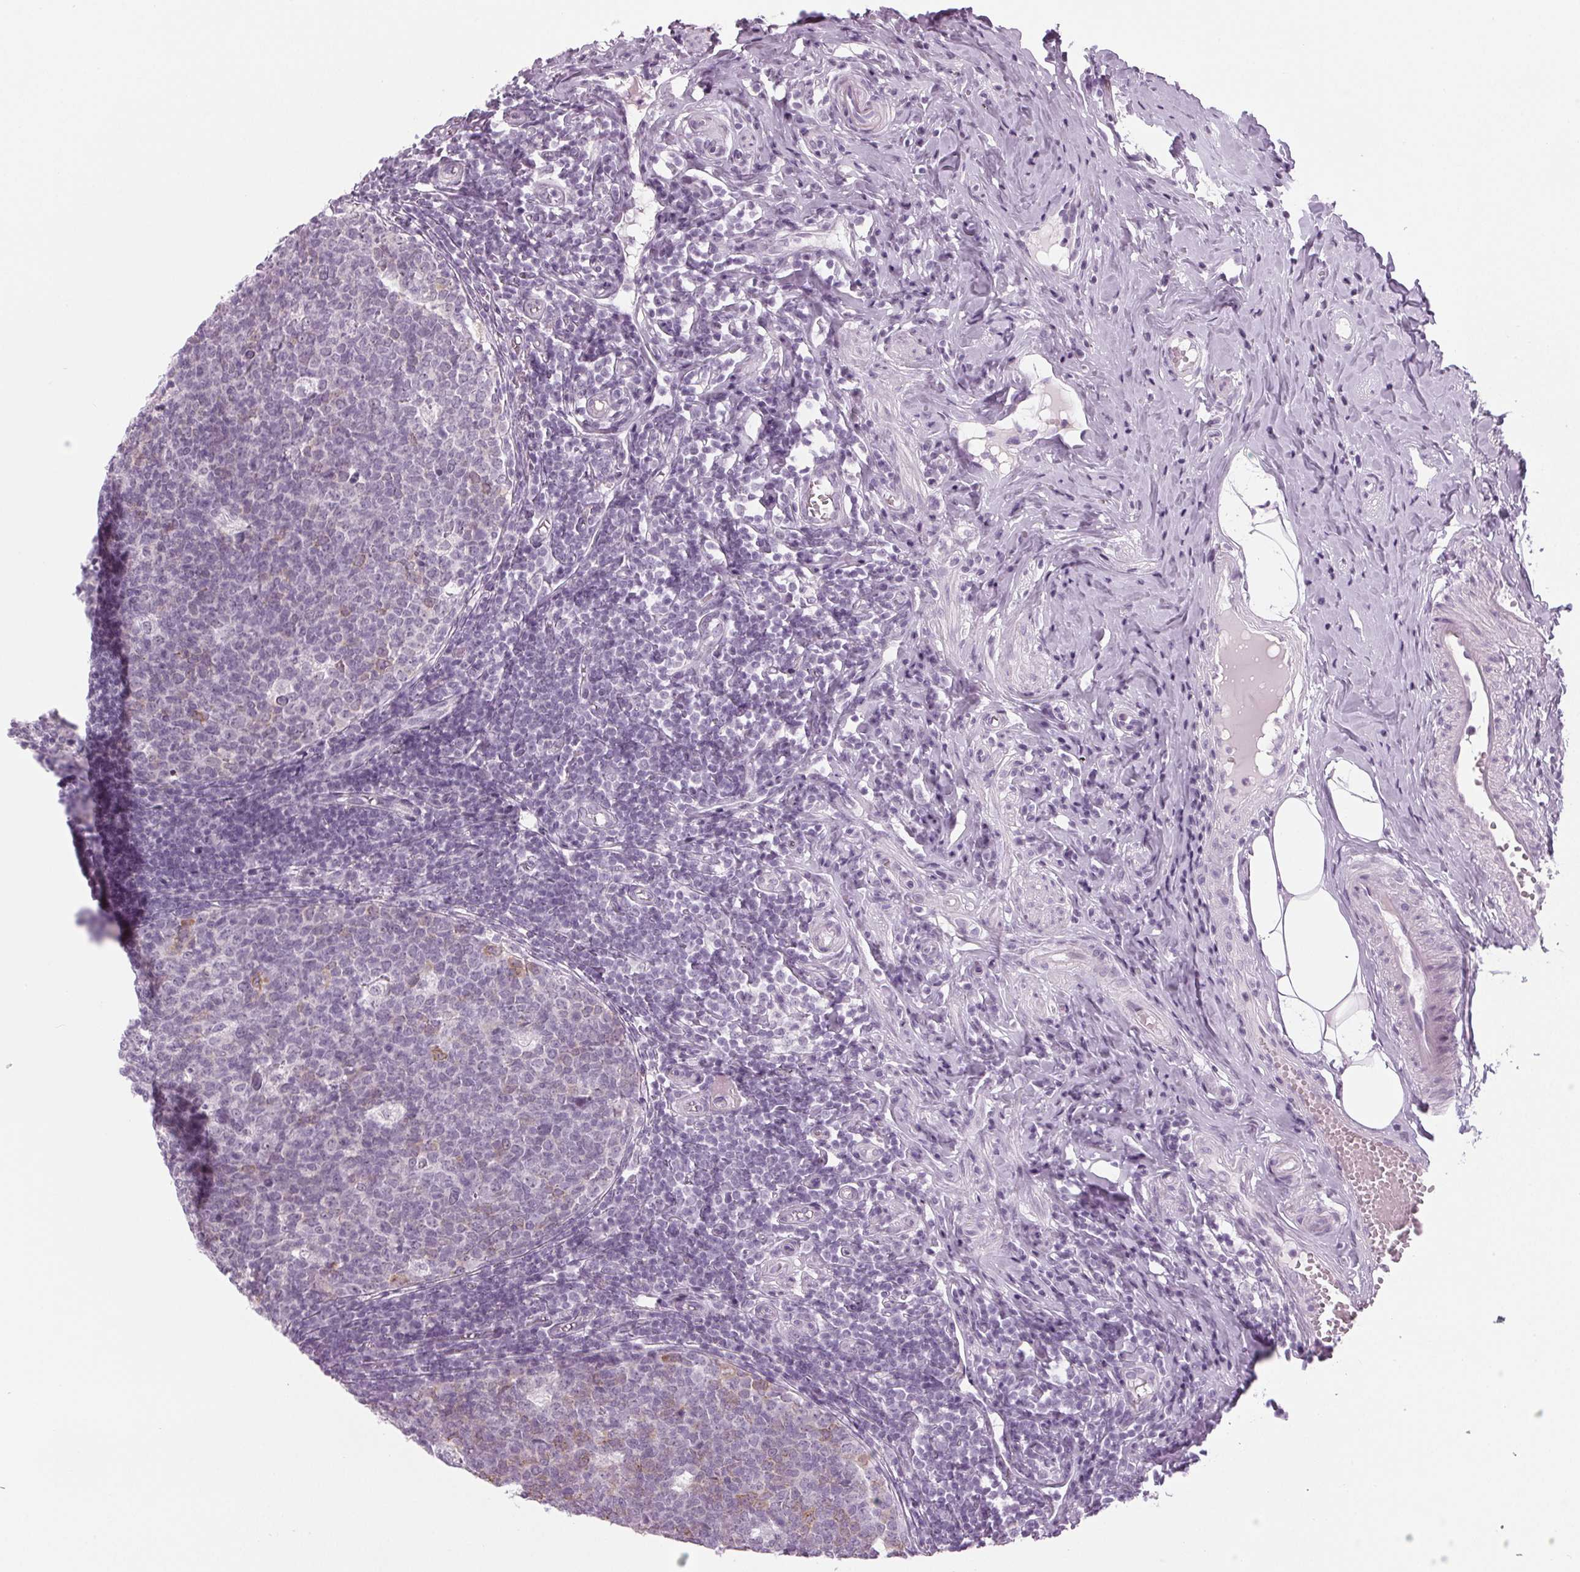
{"staining": {"intensity": "negative", "quantity": "none", "location": "none"}, "tissue": "appendix", "cell_type": "Glandular cells", "image_type": "normal", "snomed": [{"axis": "morphology", "description": "Normal tissue, NOS"}, {"axis": "topography", "description": "Appendix"}], "caption": "A photomicrograph of appendix stained for a protein exhibits no brown staining in glandular cells.", "gene": "IGF2BP1", "patient": {"sex": "male", "age": 18}}